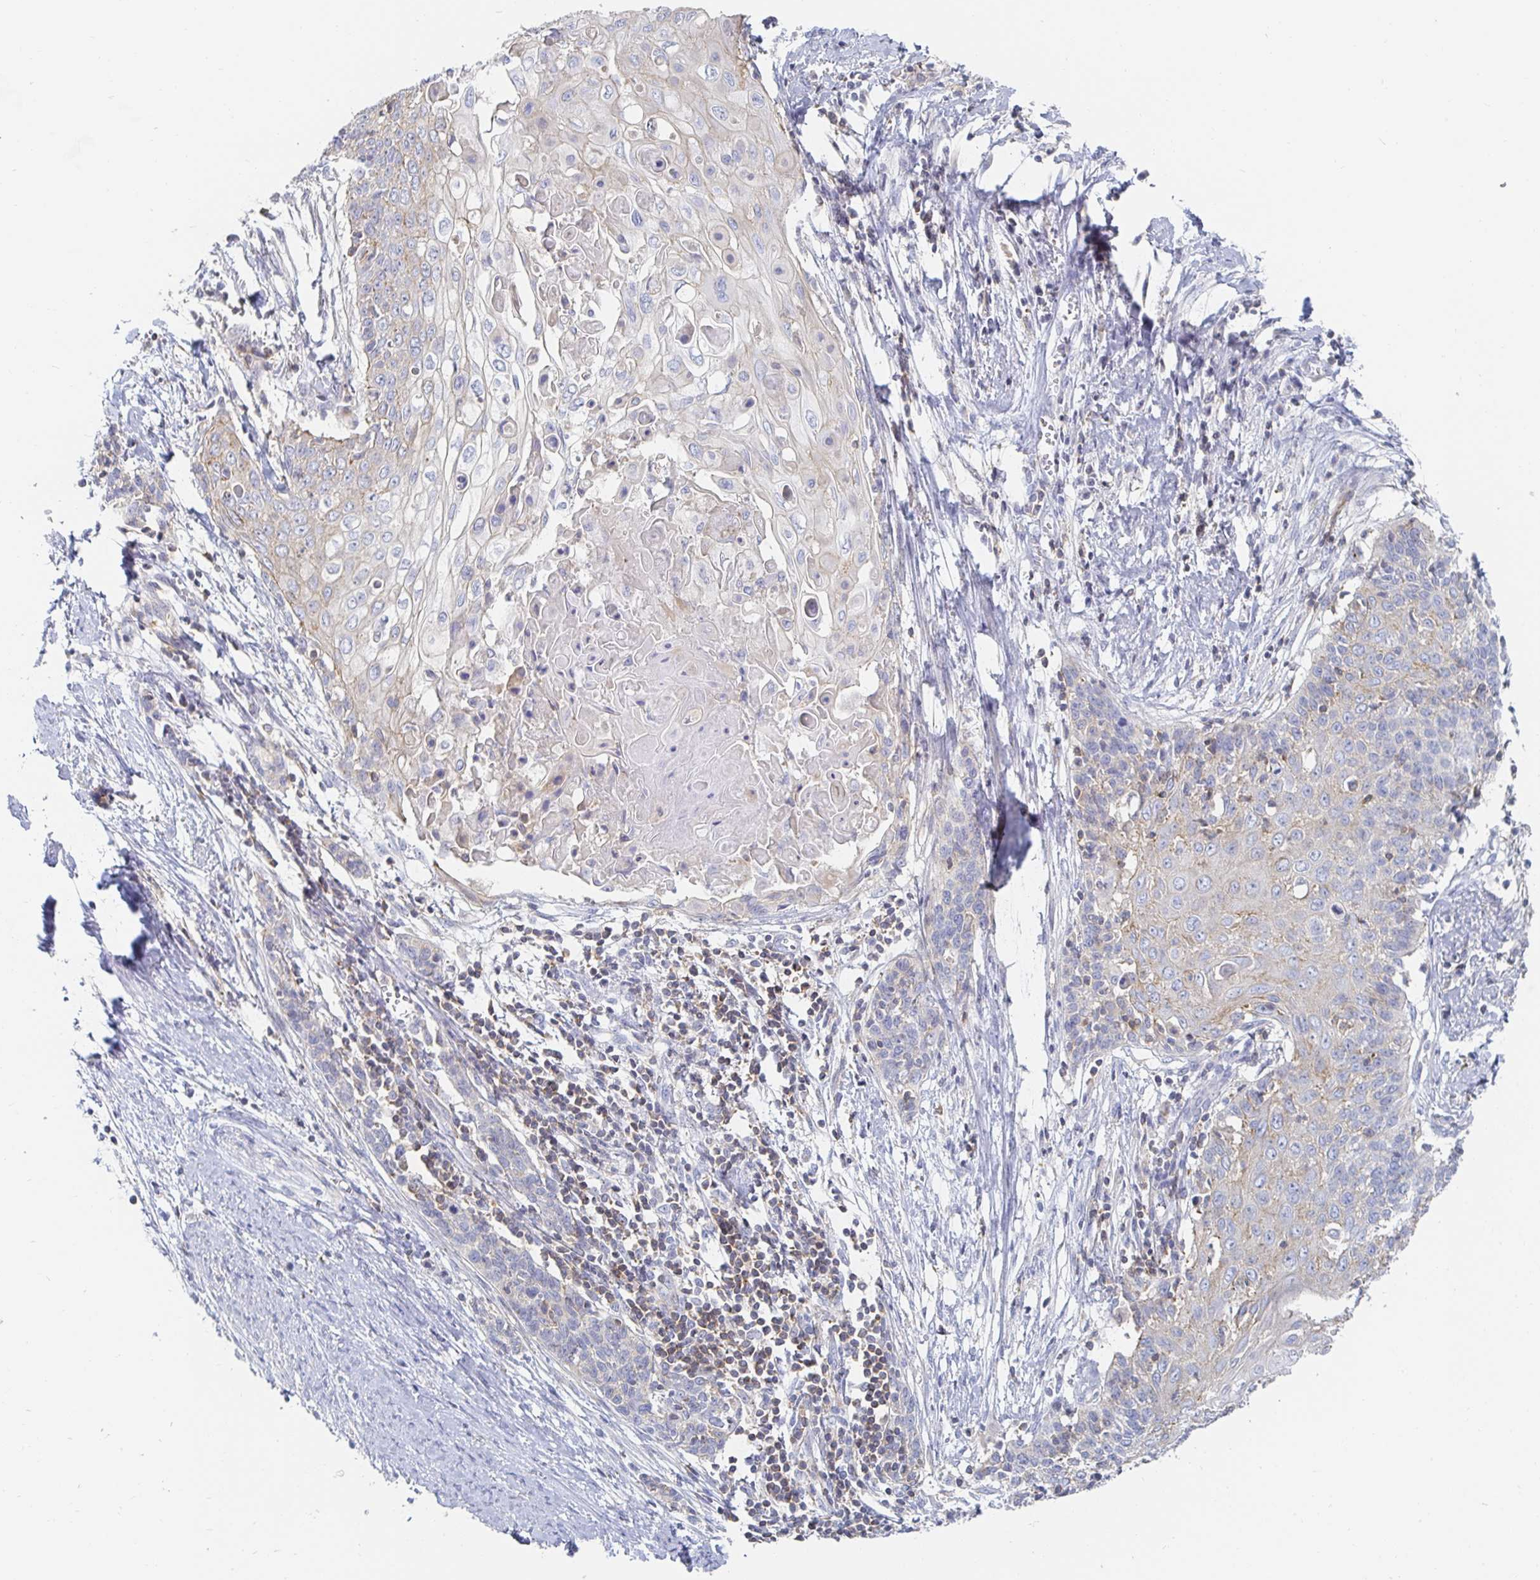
{"staining": {"intensity": "weak", "quantity": "<25%", "location": "cytoplasmic/membranous"}, "tissue": "cervical cancer", "cell_type": "Tumor cells", "image_type": "cancer", "snomed": [{"axis": "morphology", "description": "Squamous cell carcinoma, NOS"}, {"axis": "topography", "description": "Cervix"}], "caption": "This histopathology image is of cervical cancer (squamous cell carcinoma) stained with immunohistochemistry to label a protein in brown with the nuclei are counter-stained blue. There is no positivity in tumor cells.", "gene": "PIK3CD", "patient": {"sex": "female", "age": 39}}